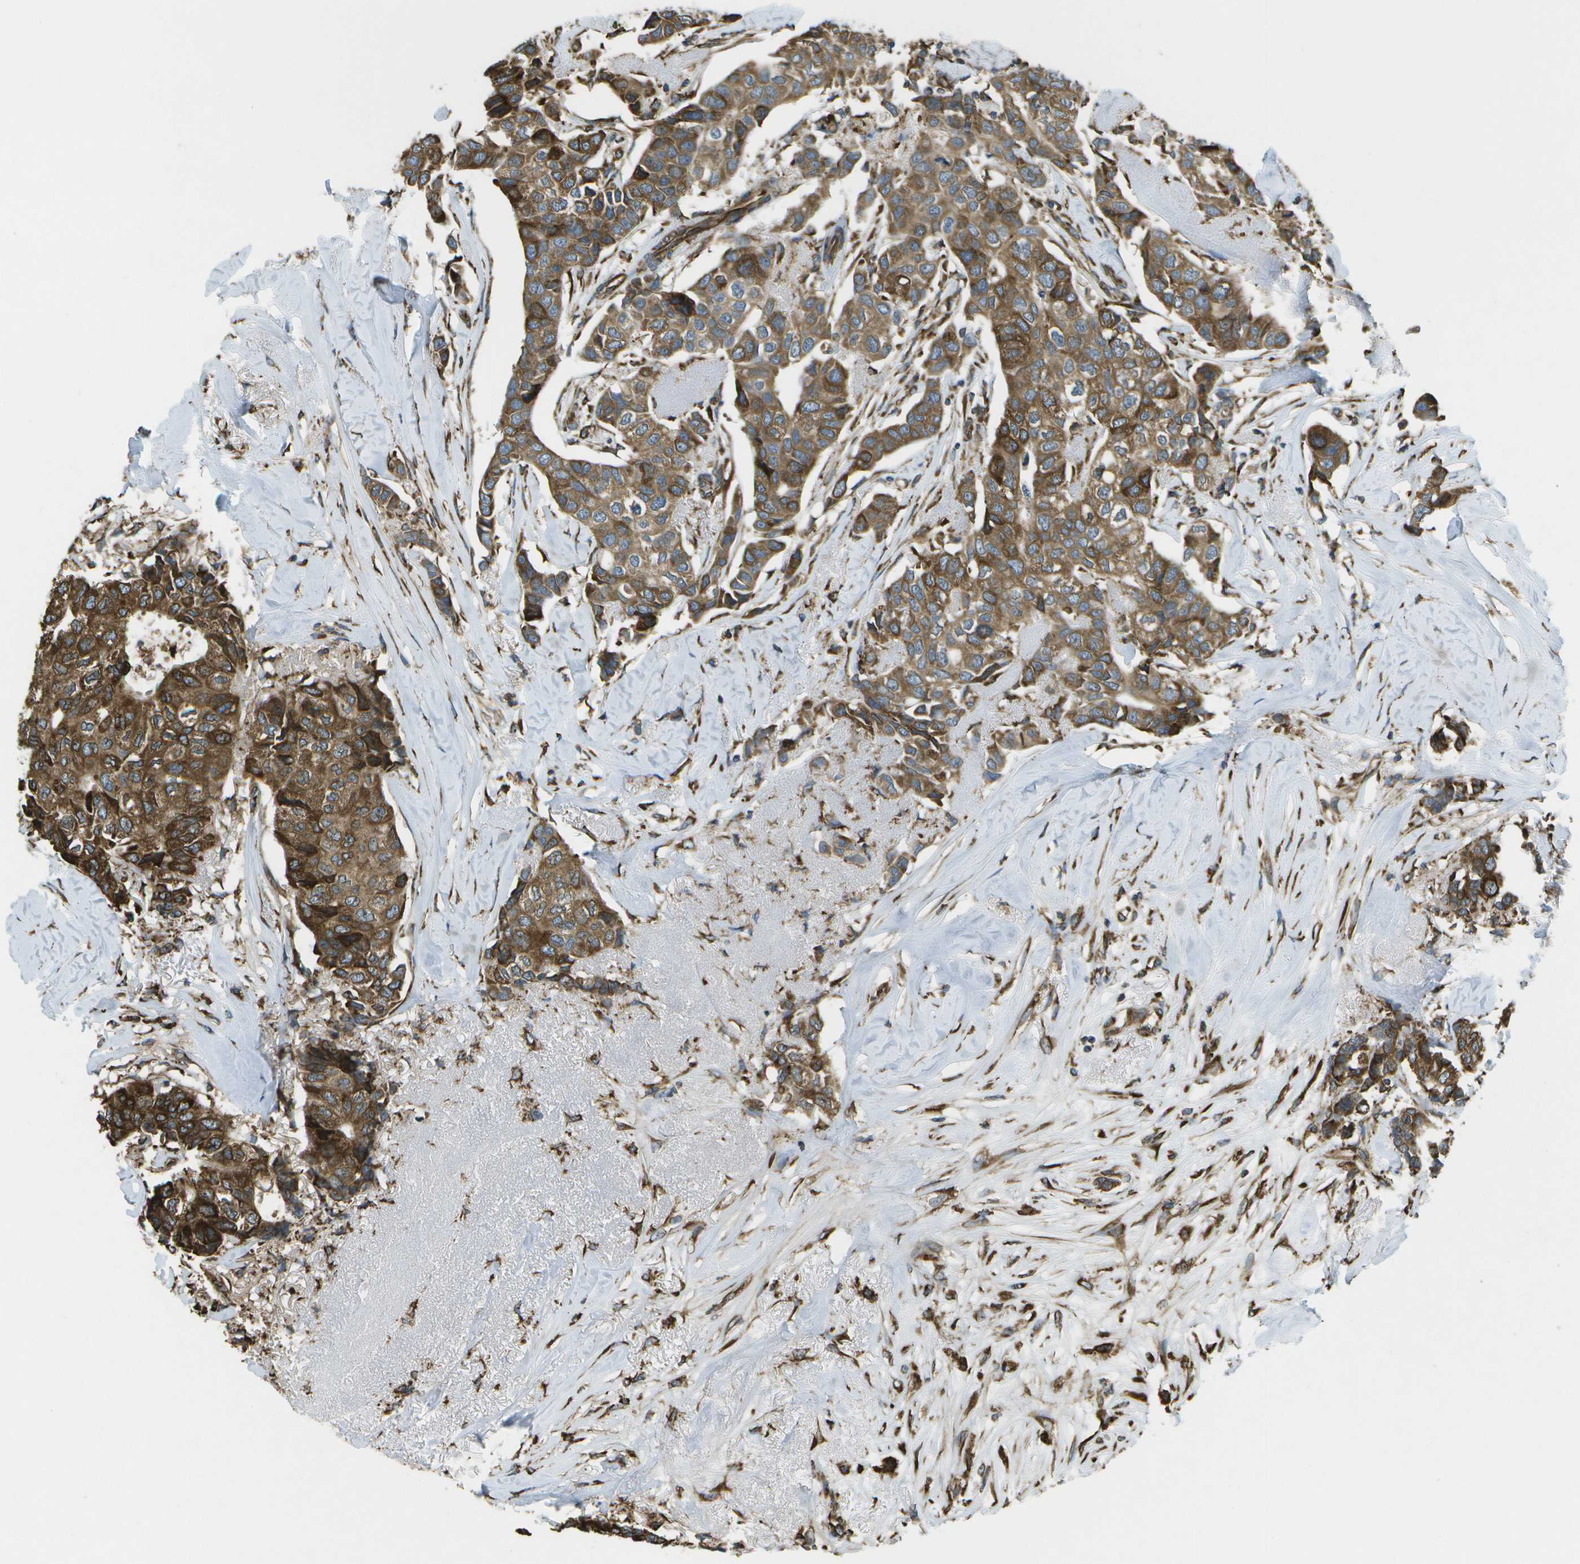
{"staining": {"intensity": "strong", "quantity": ">75%", "location": "cytoplasmic/membranous"}, "tissue": "breast cancer", "cell_type": "Tumor cells", "image_type": "cancer", "snomed": [{"axis": "morphology", "description": "Duct carcinoma"}, {"axis": "topography", "description": "Breast"}], "caption": "Breast cancer (intraductal carcinoma) stained for a protein (brown) displays strong cytoplasmic/membranous positive positivity in about >75% of tumor cells.", "gene": "PDIA4", "patient": {"sex": "female", "age": 80}}